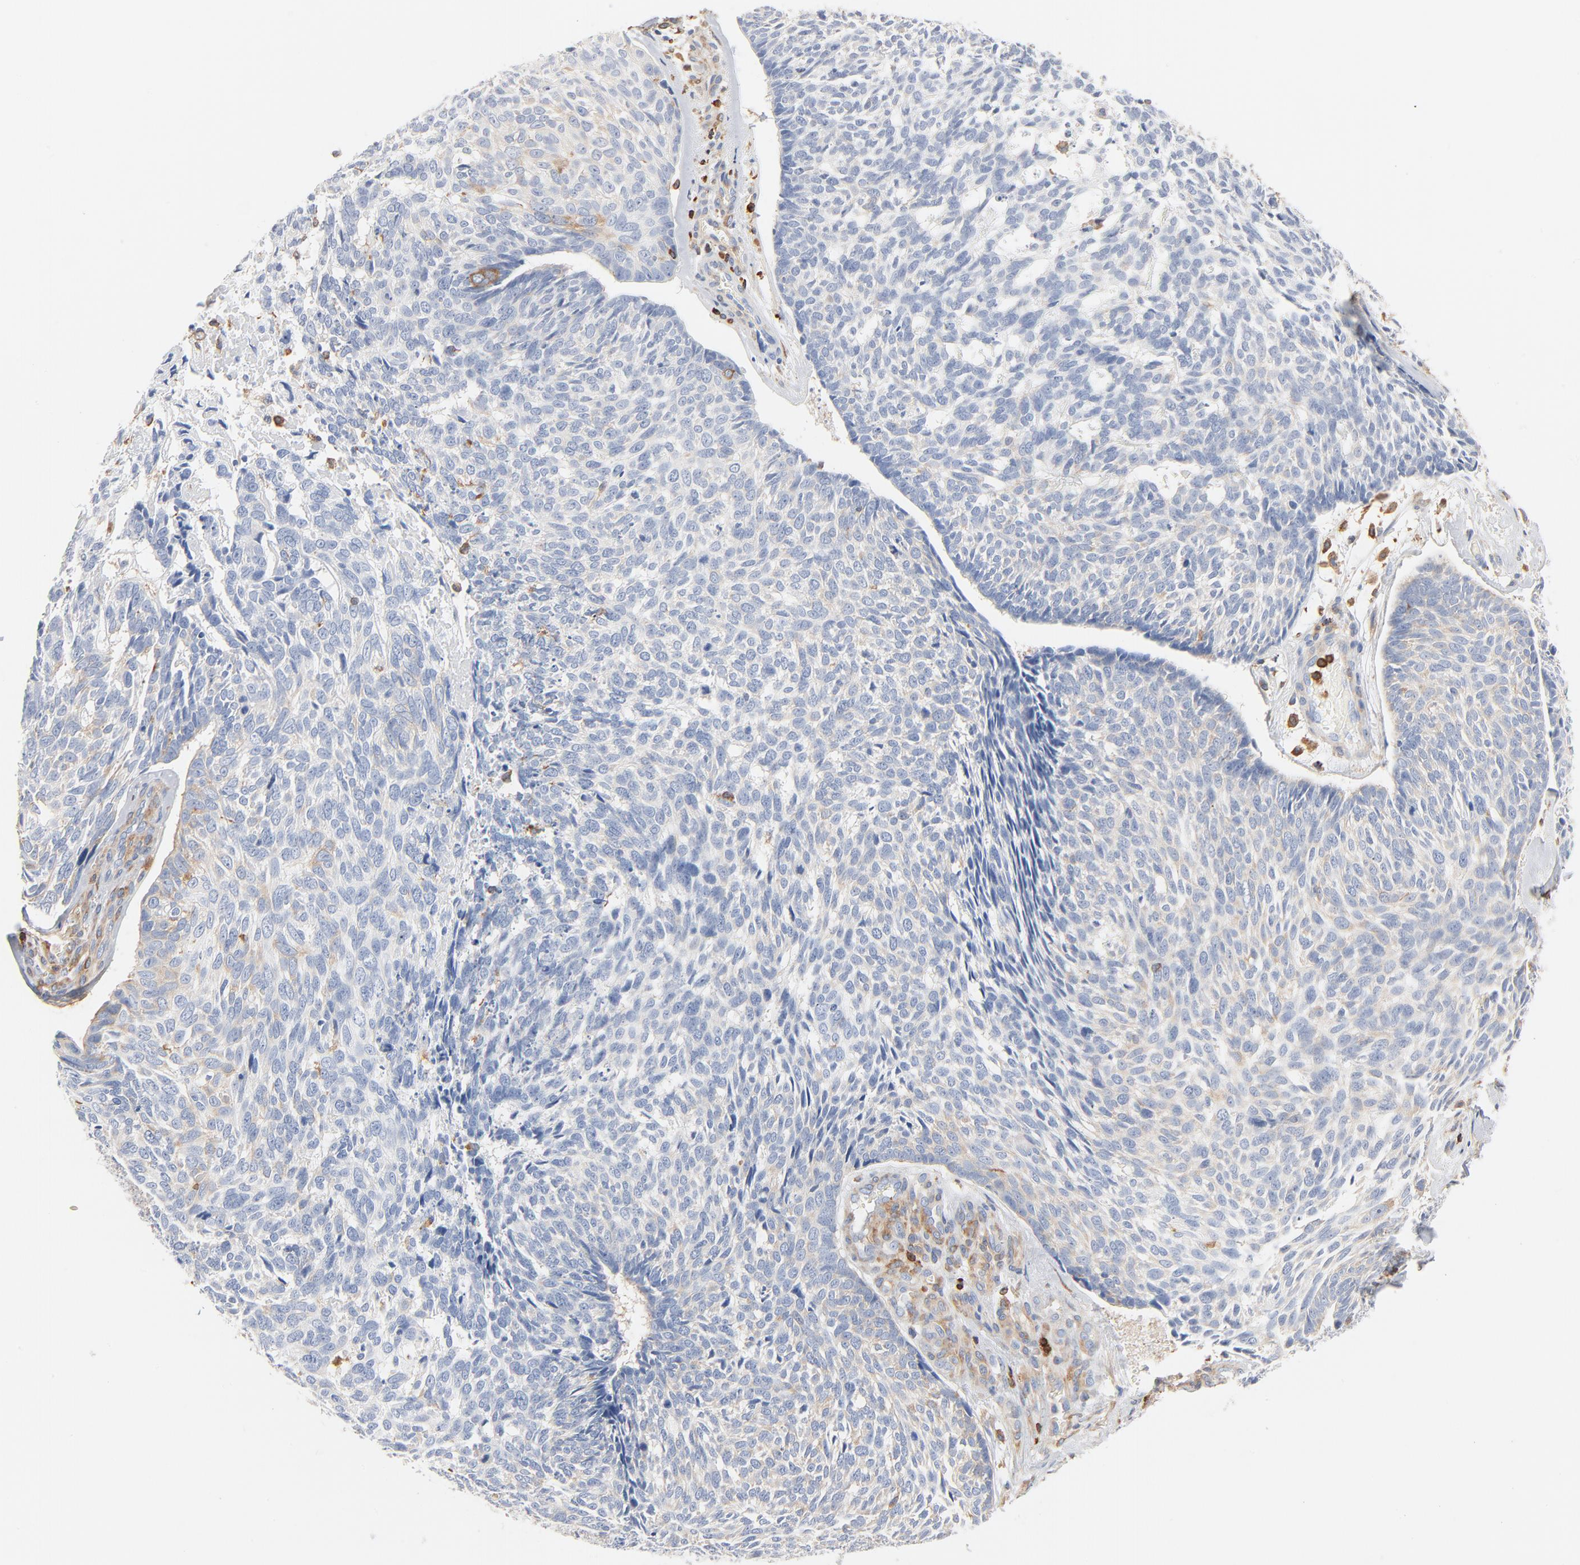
{"staining": {"intensity": "negative", "quantity": "none", "location": "none"}, "tissue": "skin cancer", "cell_type": "Tumor cells", "image_type": "cancer", "snomed": [{"axis": "morphology", "description": "Basal cell carcinoma"}, {"axis": "topography", "description": "Skin"}], "caption": "The immunohistochemistry (IHC) photomicrograph has no significant staining in tumor cells of skin basal cell carcinoma tissue. (DAB (3,3'-diaminobenzidine) immunohistochemistry (IHC), high magnification).", "gene": "SH3KBP1", "patient": {"sex": "male", "age": 72}}